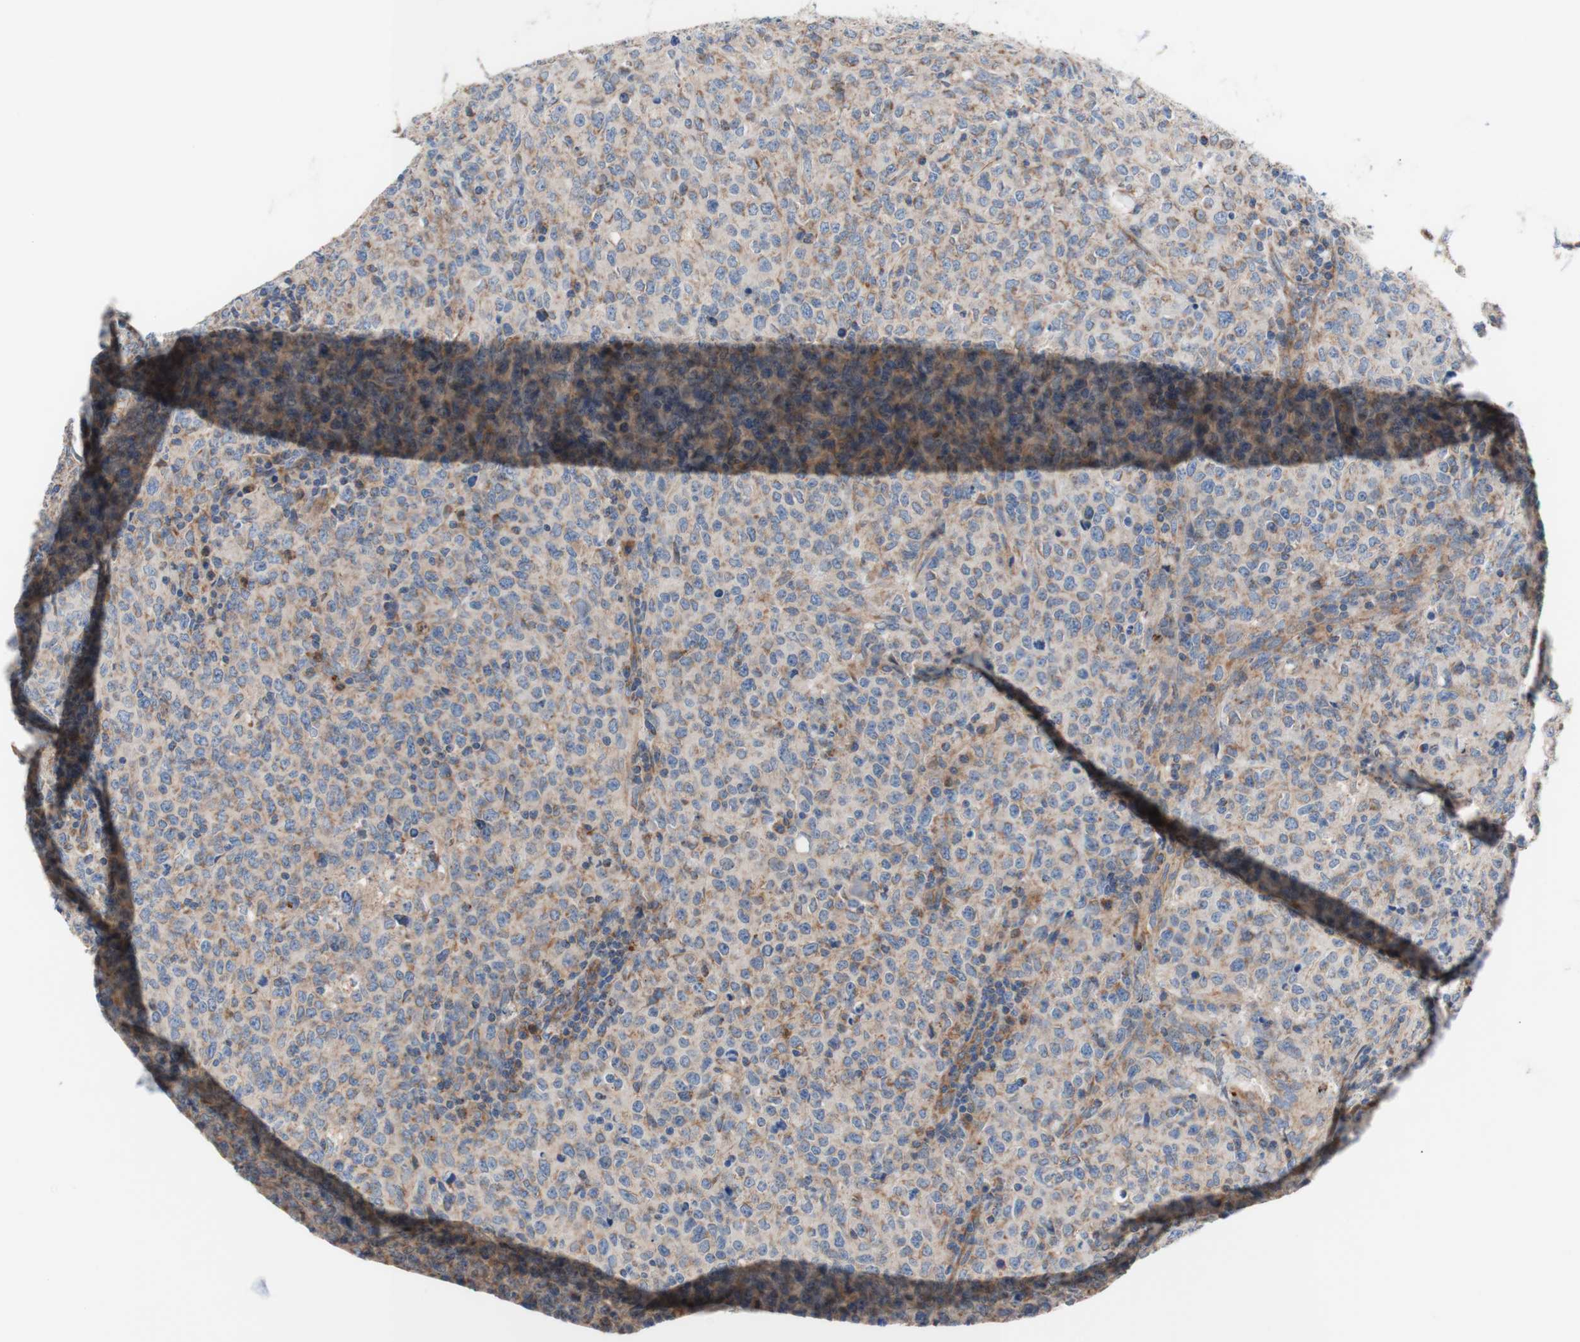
{"staining": {"intensity": "weak", "quantity": "25%-75%", "location": "cytoplasmic/membranous"}, "tissue": "lymphoma", "cell_type": "Tumor cells", "image_type": "cancer", "snomed": [{"axis": "morphology", "description": "Malignant lymphoma, non-Hodgkin's type, High grade"}, {"axis": "topography", "description": "Tonsil"}], "caption": "This image demonstrates IHC staining of human lymphoma, with low weak cytoplasmic/membranous expression in approximately 25%-75% of tumor cells.", "gene": "FMR1", "patient": {"sex": "female", "age": 36}}